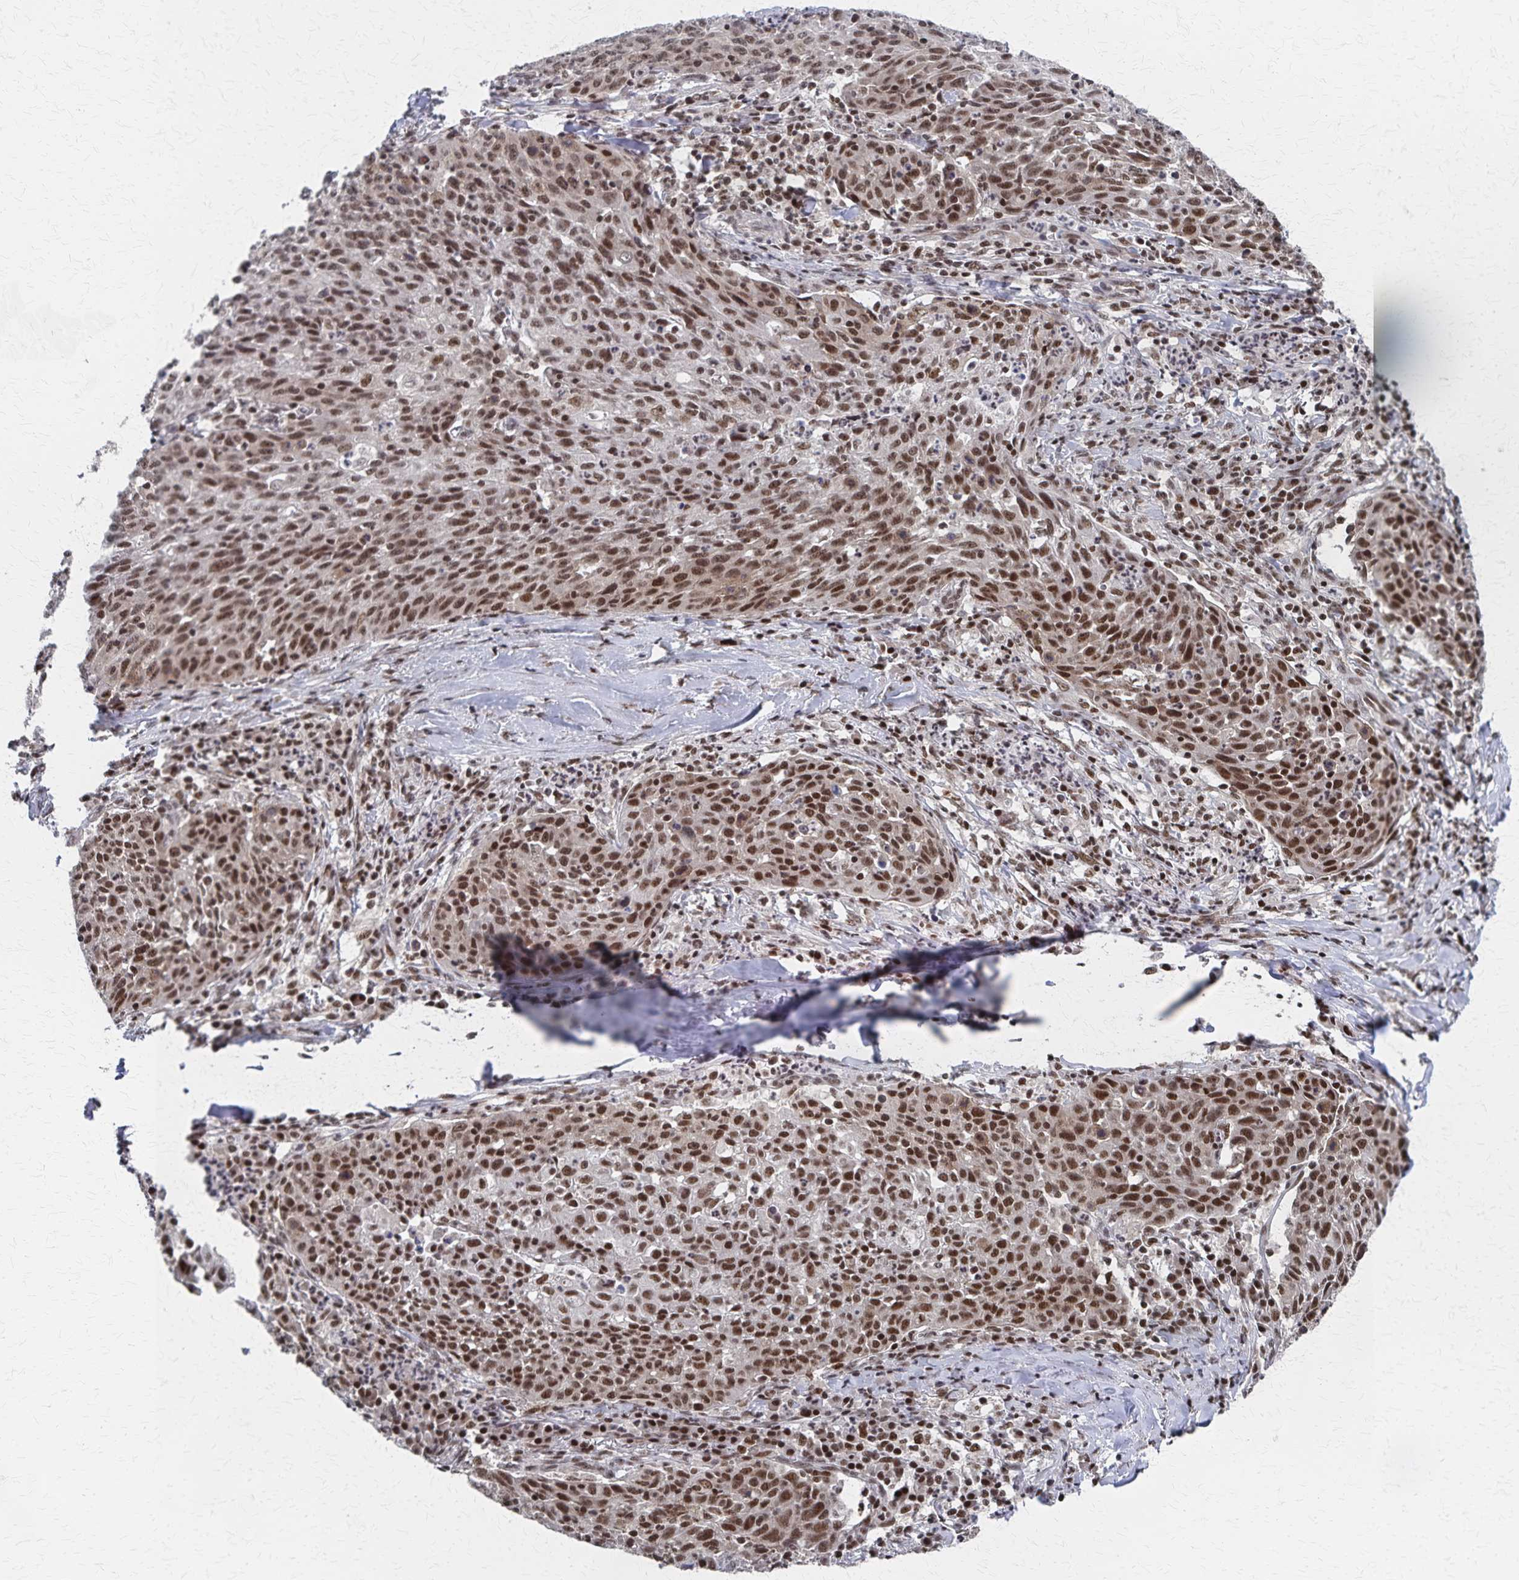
{"staining": {"intensity": "moderate", "quantity": ">75%", "location": "nuclear"}, "tissue": "lung cancer", "cell_type": "Tumor cells", "image_type": "cancer", "snomed": [{"axis": "morphology", "description": "Squamous cell carcinoma, NOS"}, {"axis": "morphology", "description": "Squamous cell carcinoma, metastatic, NOS"}, {"axis": "topography", "description": "Bronchus"}, {"axis": "topography", "description": "Lung"}], "caption": "The photomicrograph displays staining of lung squamous cell carcinoma, revealing moderate nuclear protein expression (brown color) within tumor cells.", "gene": "GTF2B", "patient": {"sex": "male", "age": 62}}